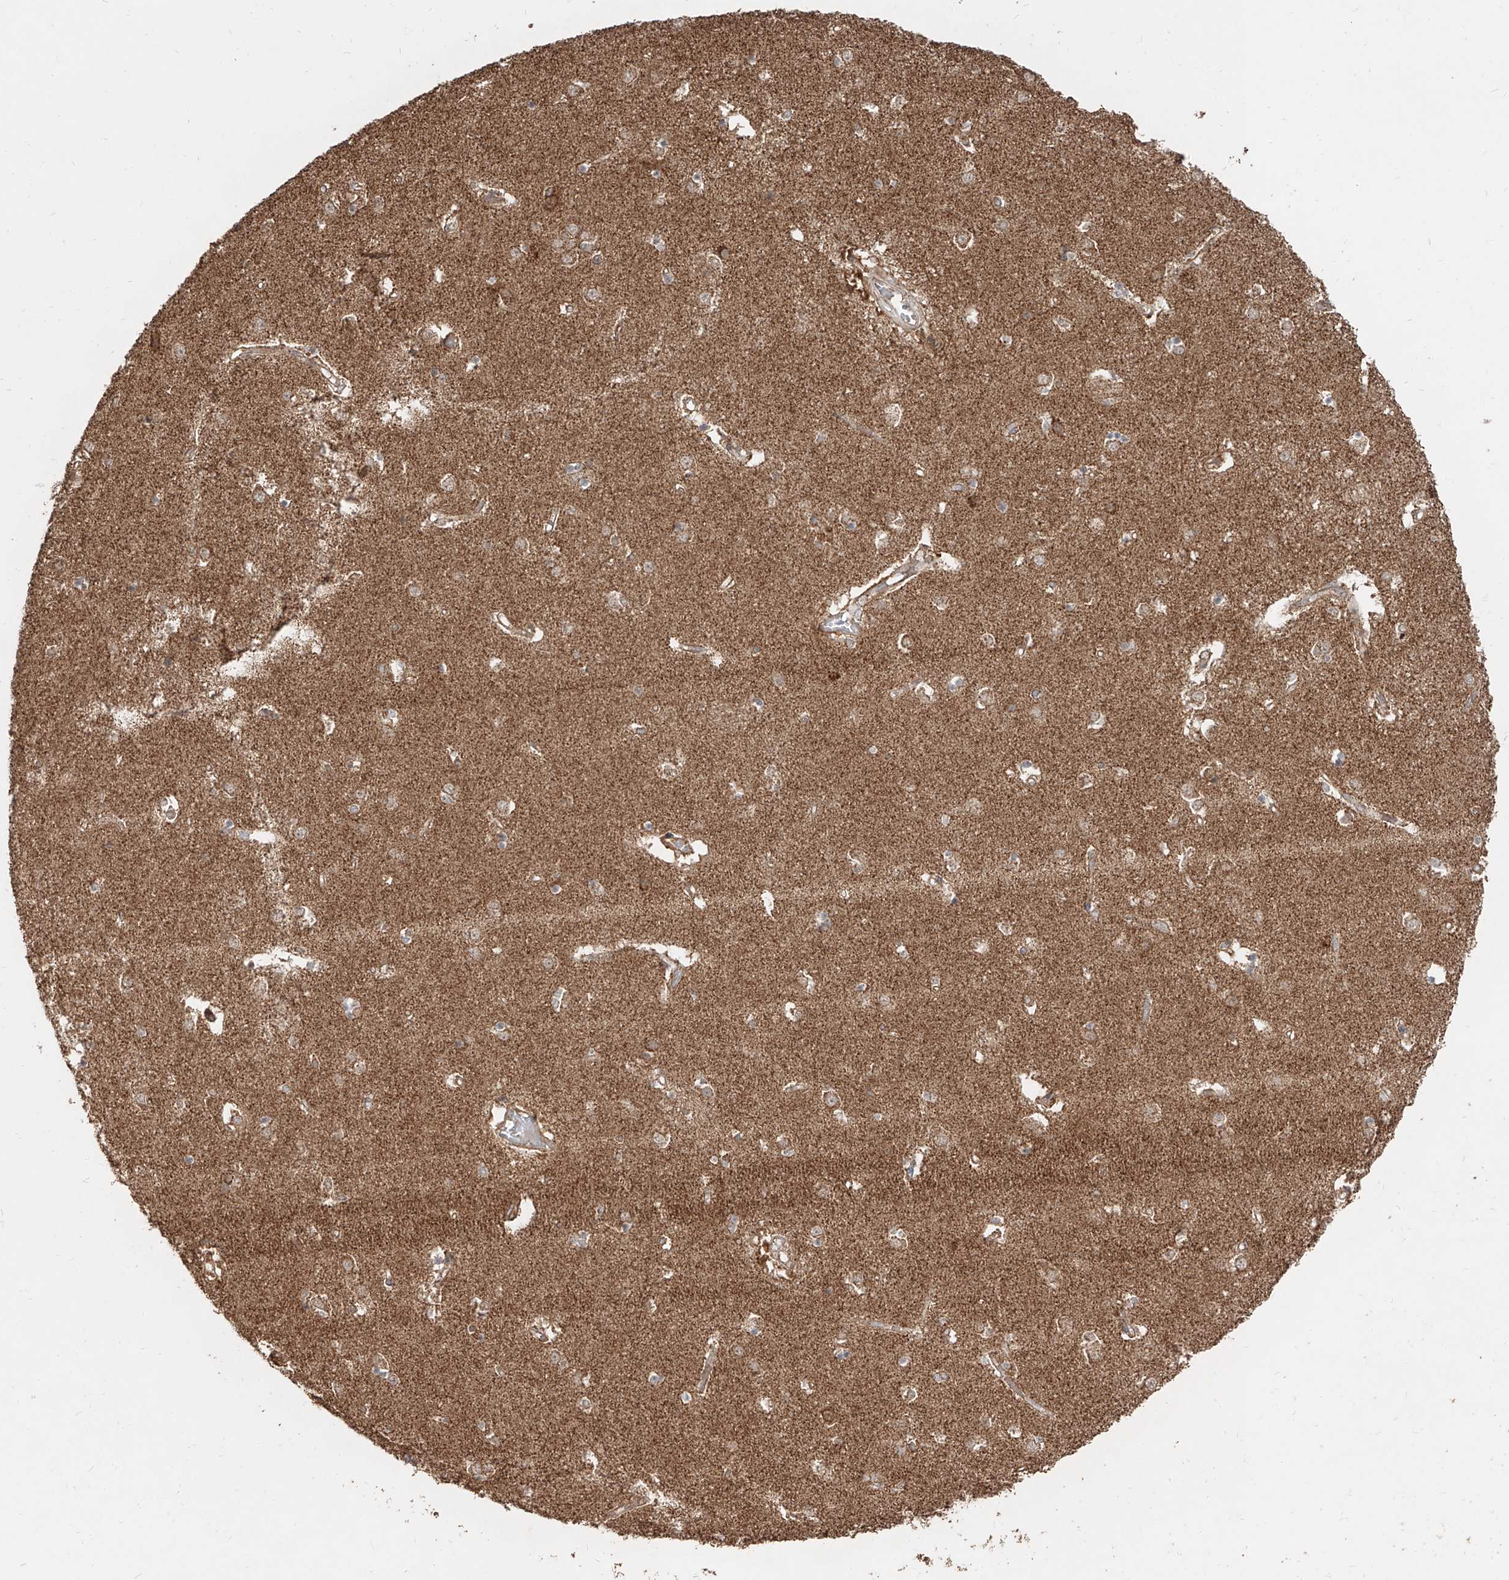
{"staining": {"intensity": "moderate", "quantity": "<25%", "location": "cytoplasmic/membranous"}, "tissue": "caudate", "cell_type": "Glial cells", "image_type": "normal", "snomed": [{"axis": "morphology", "description": "Normal tissue, NOS"}, {"axis": "topography", "description": "Lateral ventricle wall"}], "caption": "Protein expression analysis of normal caudate demonstrates moderate cytoplasmic/membranous positivity in approximately <25% of glial cells. (brown staining indicates protein expression, while blue staining denotes nuclei).", "gene": "AIM2", "patient": {"sex": "male", "age": 45}}